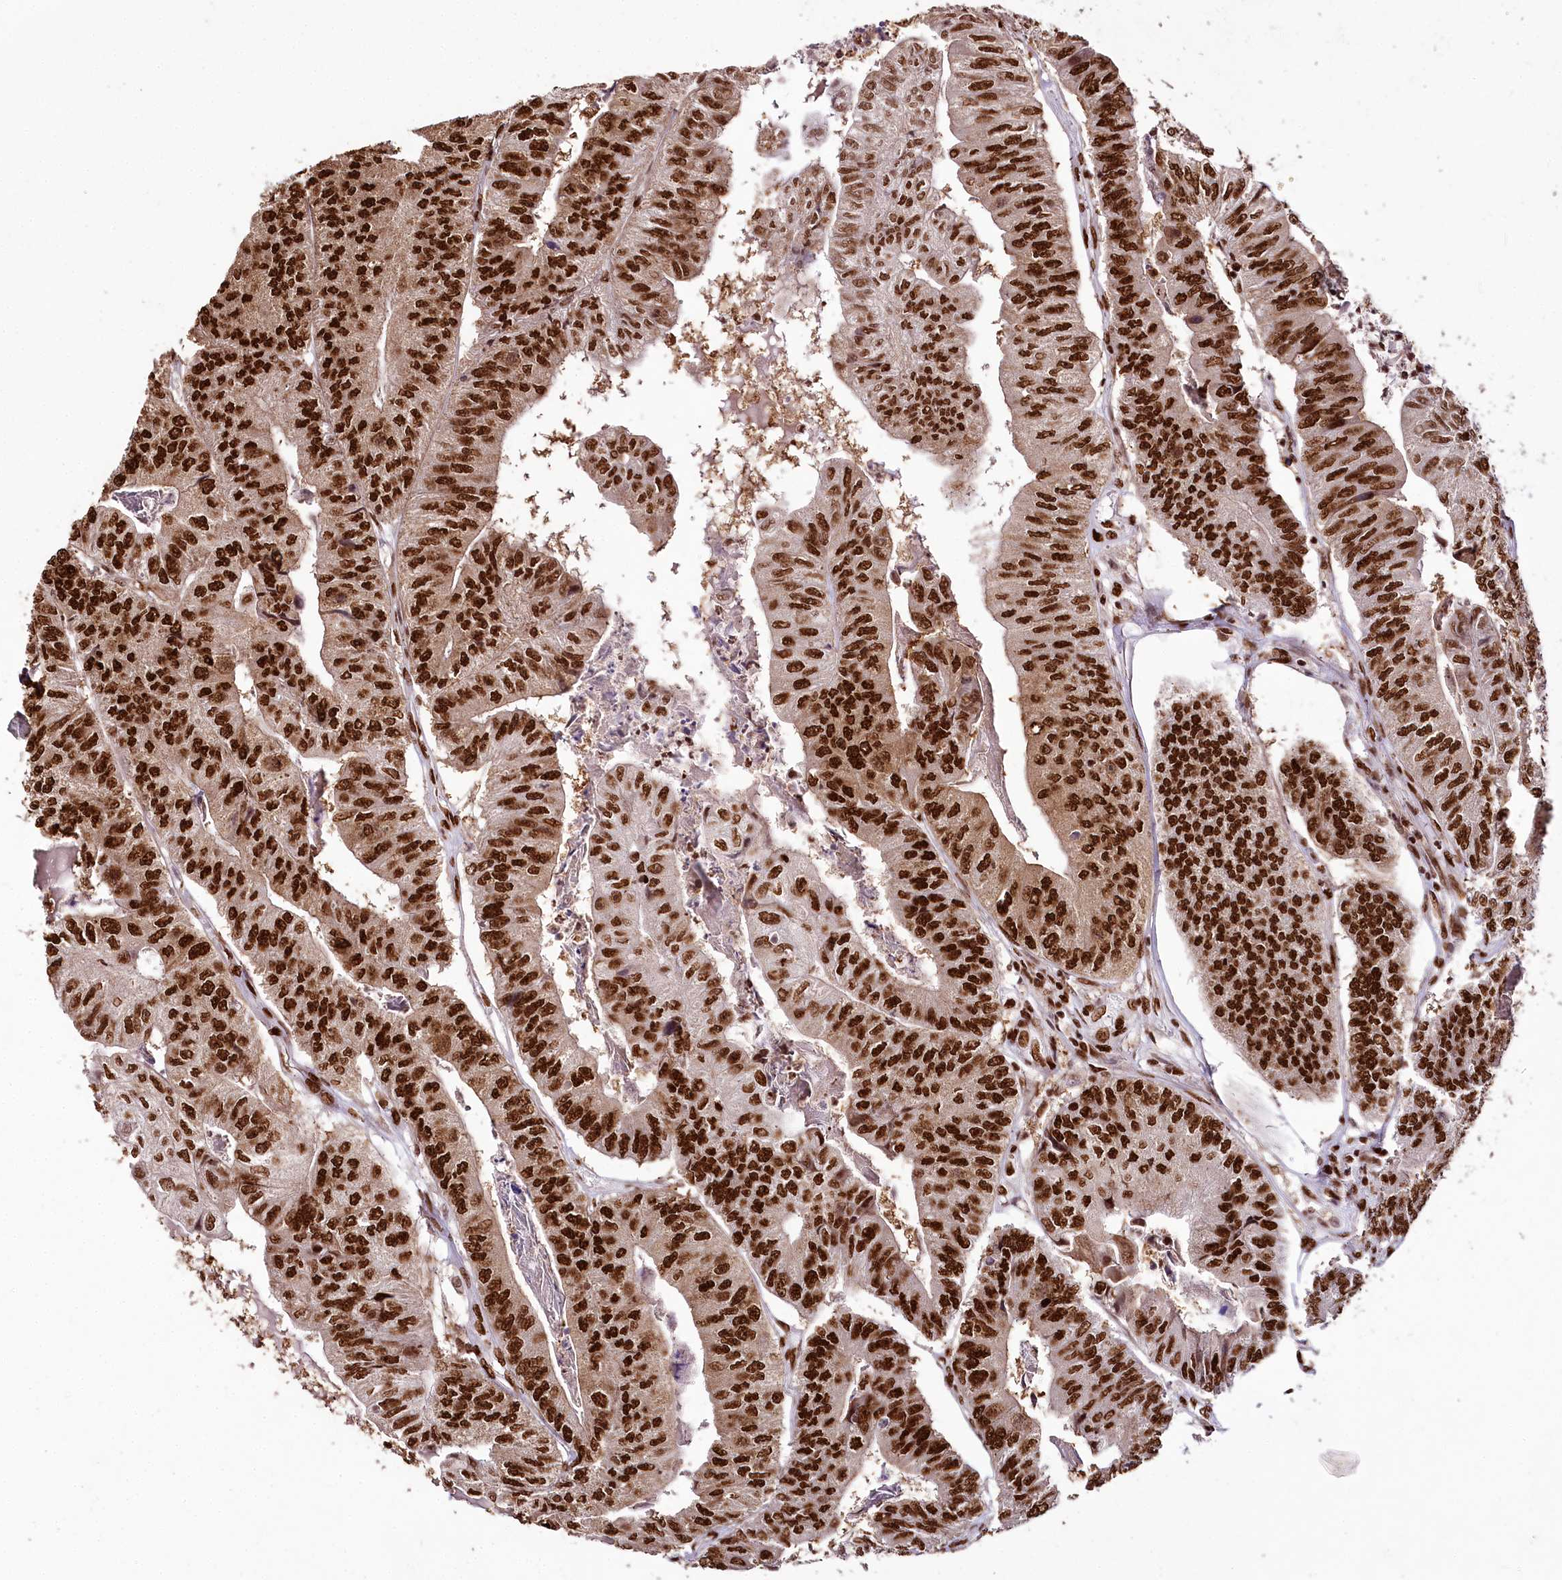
{"staining": {"intensity": "strong", "quantity": ">75%", "location": "nuclear"}, "tissue": "colorectal cancer", "cell_type": "Tumor cells", "image_type": "cancer", "snomed": [{"axis": "morphology", "description": "Adenocarcinoma, NOS"}, {"axis": "topography", "description": "Colon"}], "caption": "Immunohistochemistry of colorectal cancer exhibits high levels of strong nuclear staining in about >75% of tumor cells. (DAB IHC with brightfield microscopy, high magnification).", "gene": "SMARCE1", "patient": {"sex": "female", "age": 67}}